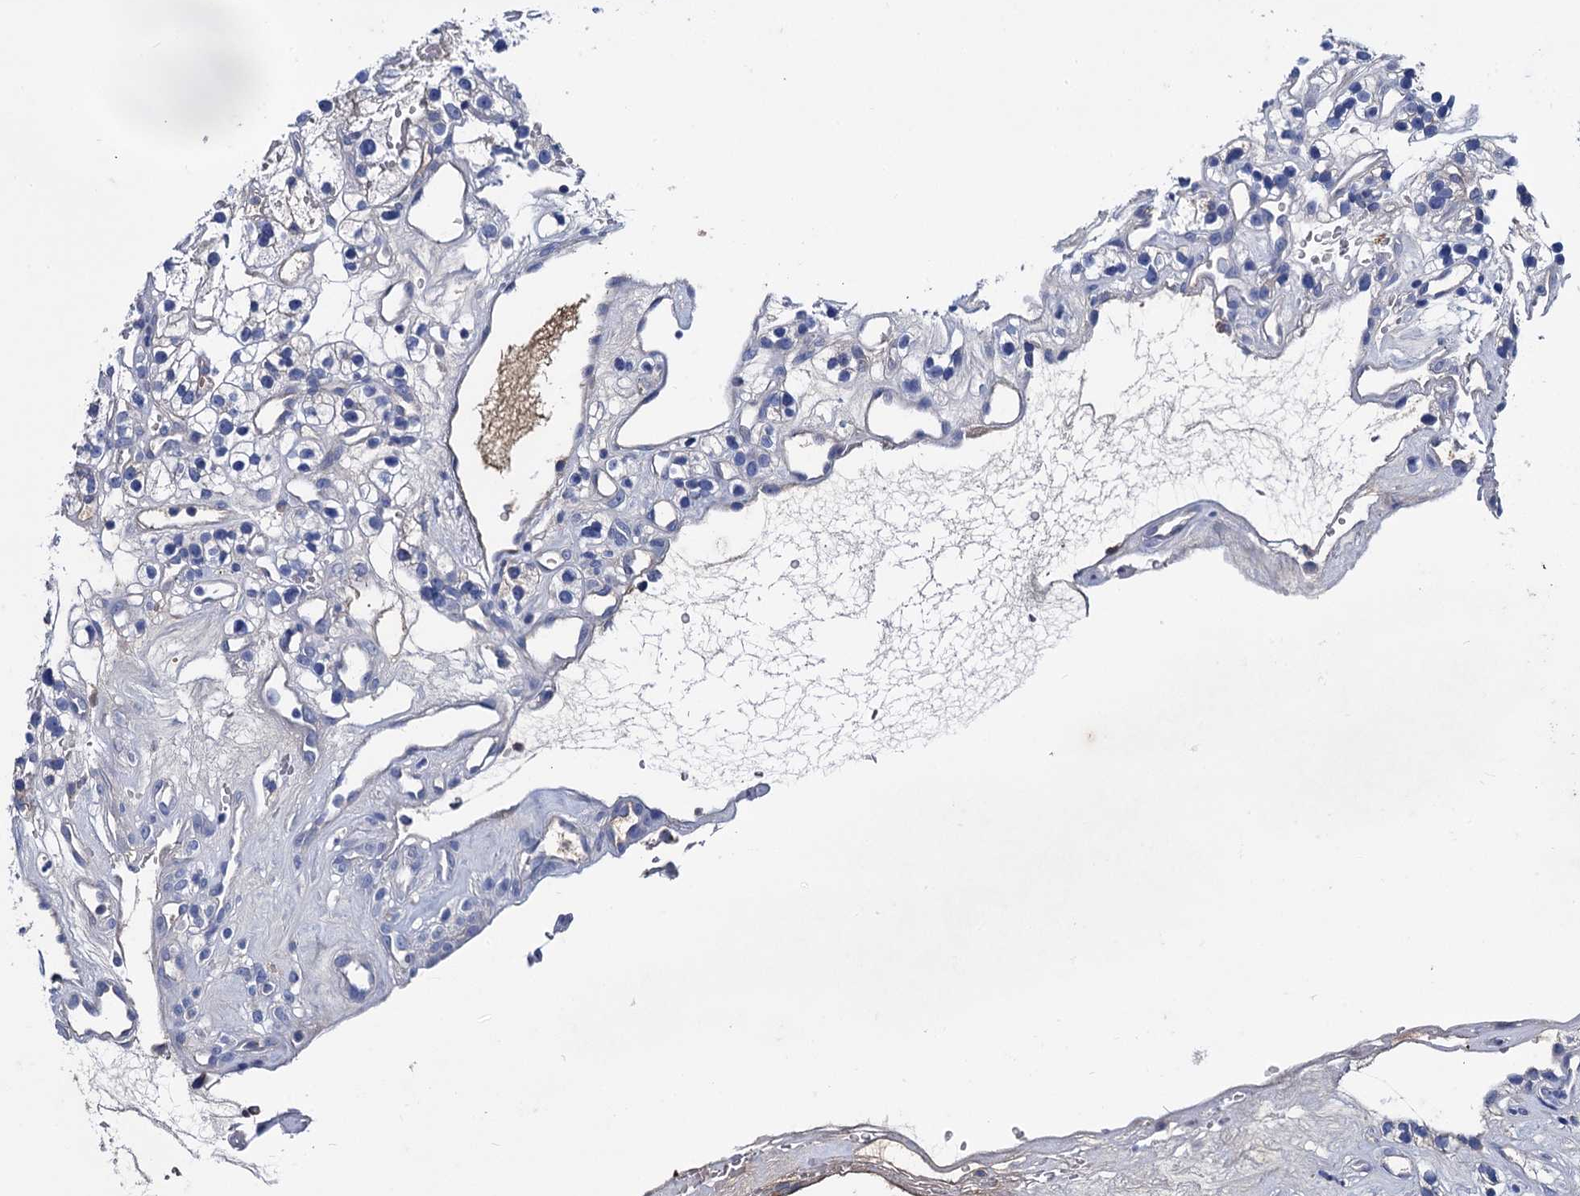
{"staining": {"intensity": "negative", "quantity": "none", "location": "none"}, "tissue": "renal cancer", "cell_type": "Tumor cells", "image_type": "cancer", "snomed": [{"axis": "morphology", "description": "Adenocarcinoma, NOS"}, {"axis": "topography", "description": "Kidney"}], "caption": "Histopathology image shows no protein expression in tumor cells of renal cancer (adenocarcinoma) tissue.", "gene": "TMEM72", "patient": {"sex": "female", "age": 57}}